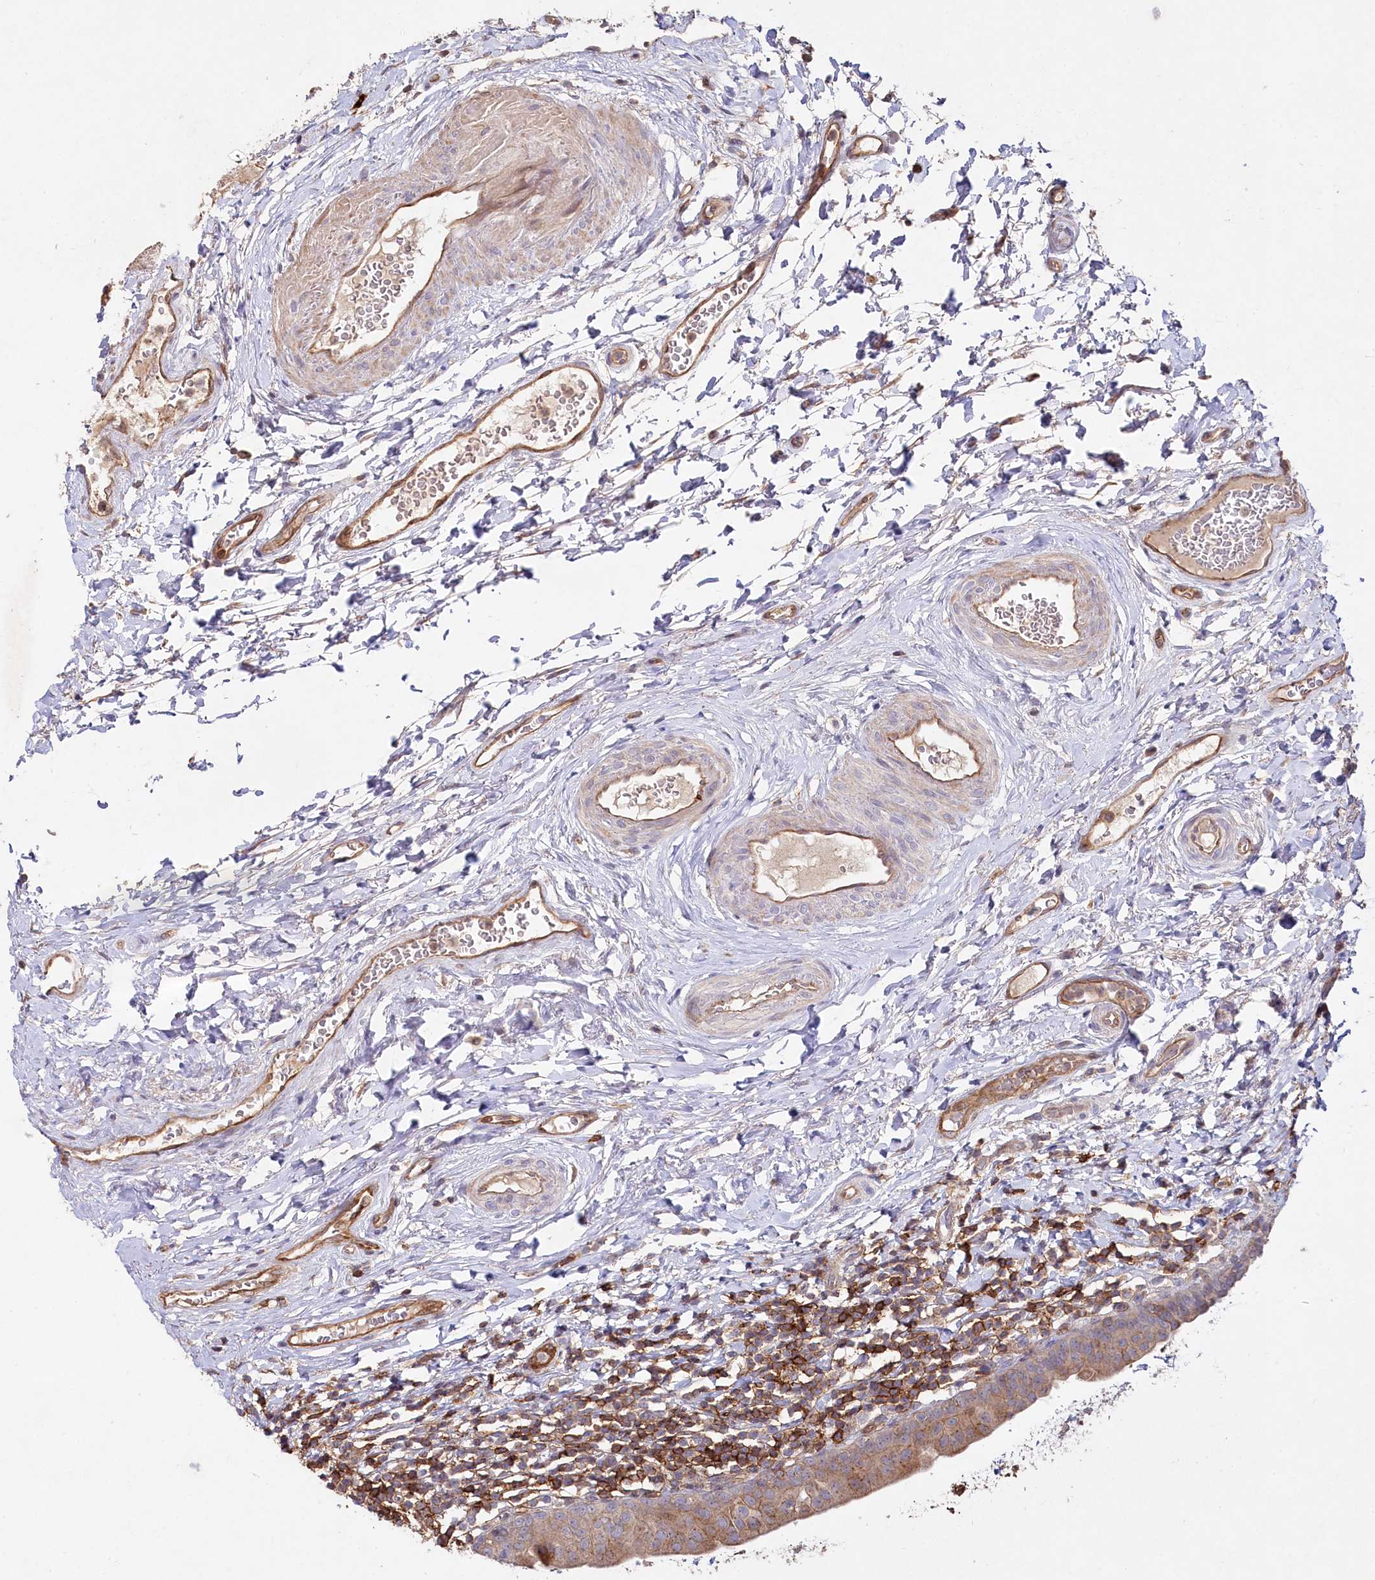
{"staining": {"intensity": "moderate", "quantity": ">75%", "location": "cytoplasmic/membranous"}, "tissue": "urinary bladder", "cell_type": "Urothelial cells", "image_type": "normal", "snomed": [{"axis": "morphology", "description": "Normal tissue, NOS"}, {"axis": "topography", "description": "Urinary bladder"}], "caption": "Protein staining by immunohistochemistry exhibits moderate cytoplasmic/membranous expression in about >75% of urothelial cells in unremarkable urinary bladder.", "gene": "RBP5", "patient": {"sex": "male", "age": 83}}